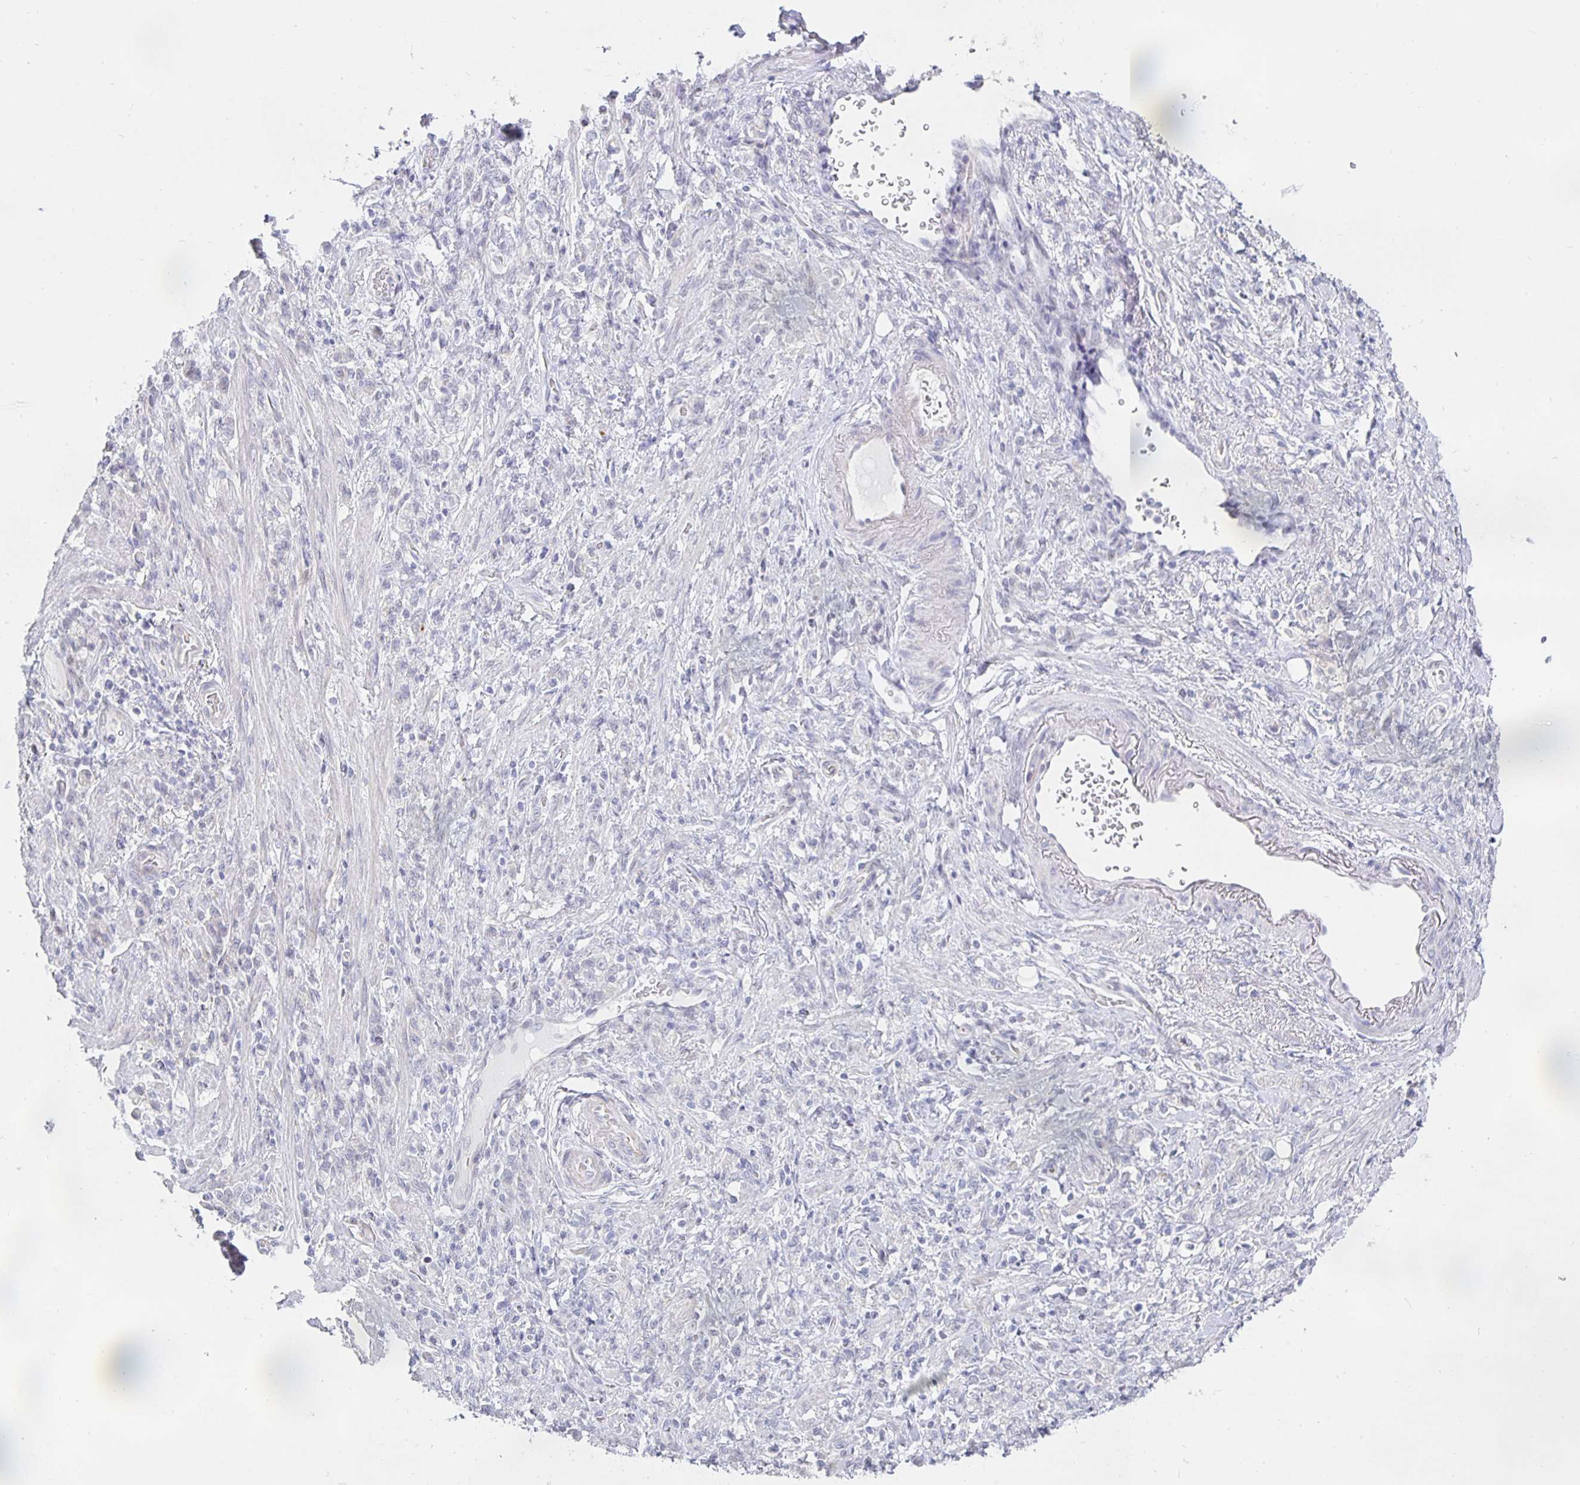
{"staining": {"intensity": "negative", "quantity": "none", "location": "none"}, "tissue": "stomach cancer", "cell_type": "Tumor cells", "image_type": "cancer", "snomed": [{"axis": "morphology", "description": "Adenocarcinoma, NOS"}, {"axis": "topography", "description": "Stomach"}], "caption": "Immunohistochemistry micrograph of human stomach cancer stained for a protein (brown), which reveals no expression in tumor cells.", "gene": "S100G", "patient": {"sex": "male", "age": 77}}